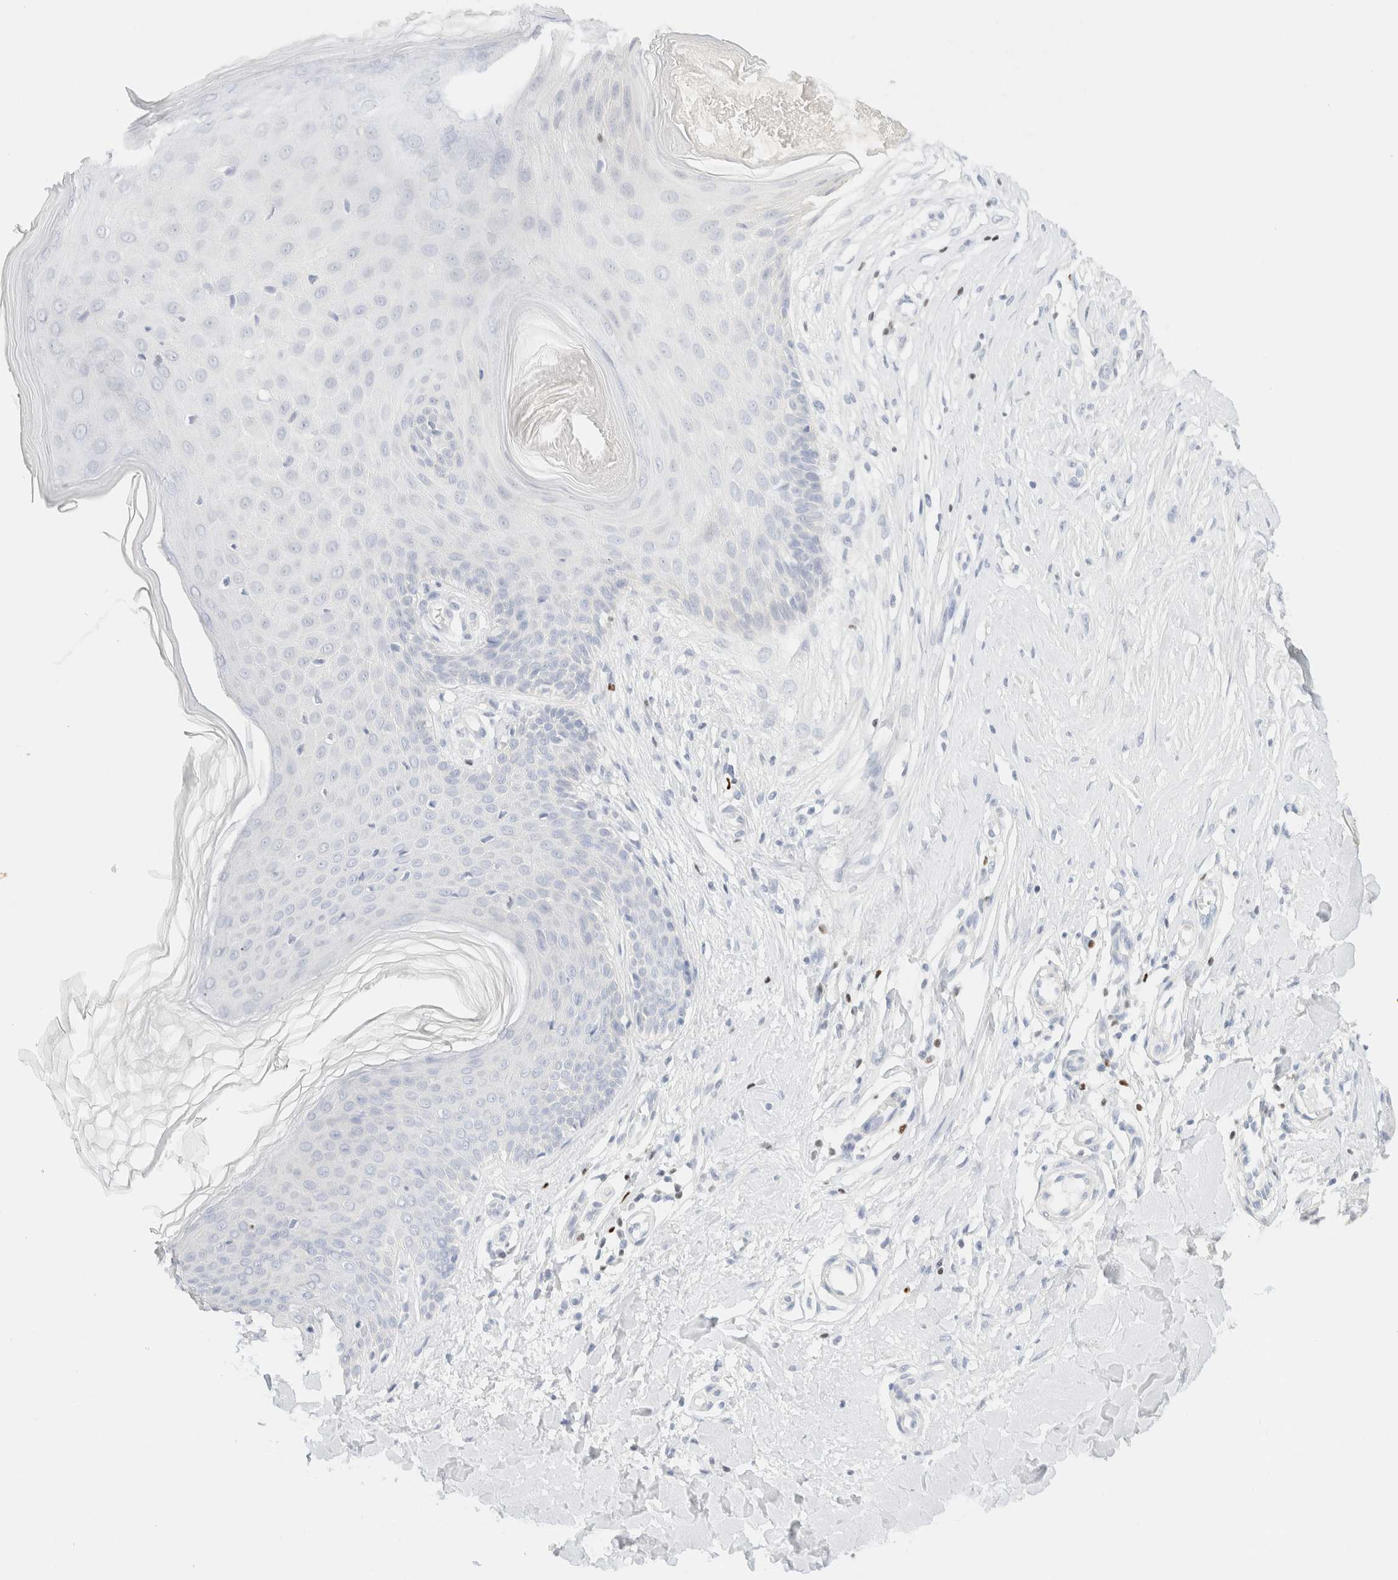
{"staining": {"intensity": "negative", "quantity": "none", "location": "none"}, "tissue": "skin", "cell_type": "Fibroblasts", "image_type": "normal", "snomed": [{"axis": "morphology", "description": "Normal tissue, NOS"}, {"axis": "topography", "description": "Skin"}], "caption": "The immunohistochemistry photomicrograph has no significant expression in fibroblasts of skin.", "gene": "IKZF3", "patient": {"sex": "male", "age": 41}}